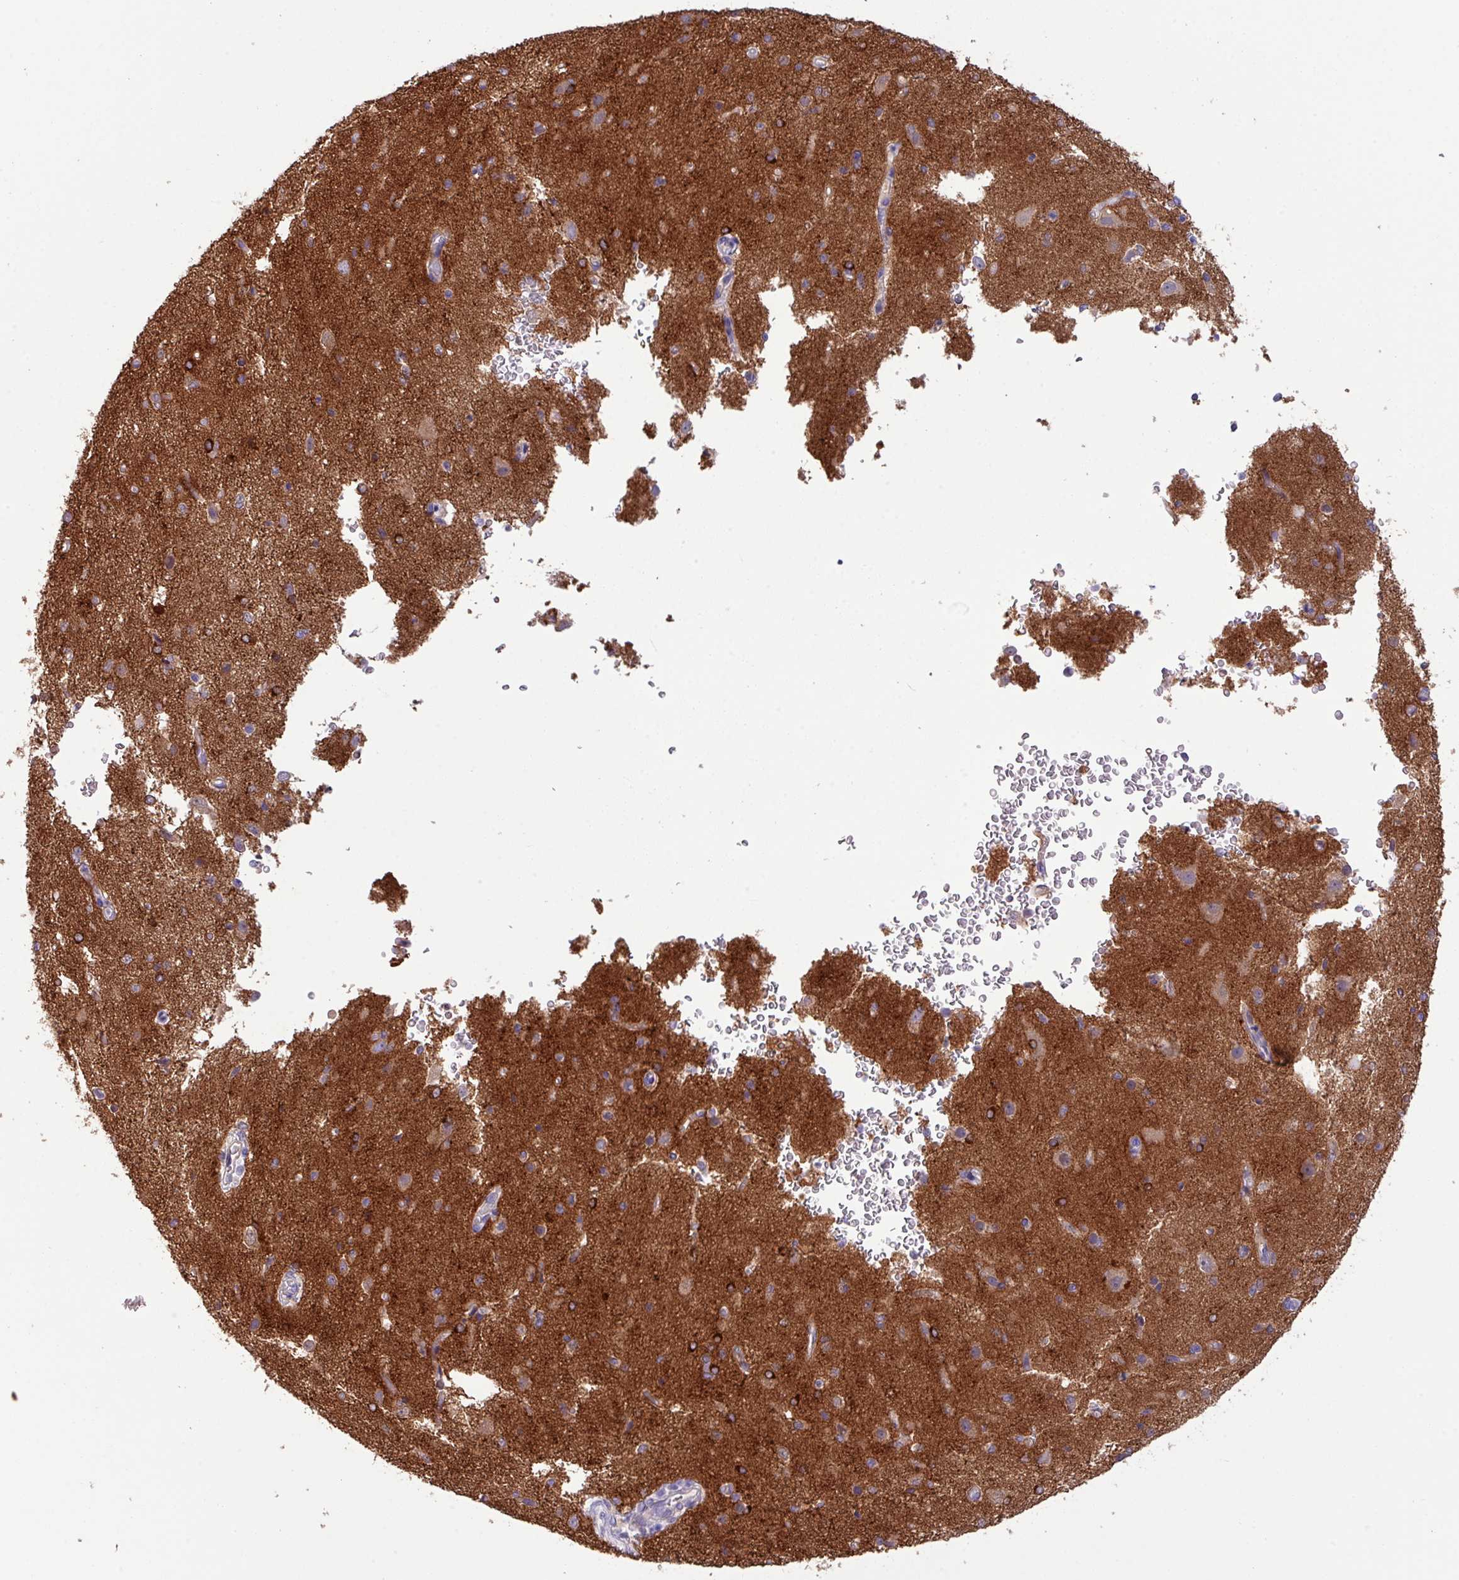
{"staining": {"intensity": "negative", "quantity": "none", "location": "none"}, "tissue": "cerebral cortex", "cell_type": "Endothelial cells", "image_type": "normal", "snomed": [{"axis": "morphology", "description": "Normal tissue, NOS"}, {"axis": "morphology", "description": "Inflammation, NOS"}, {"axis": "topography", "description": "Cerebral cortex"}], "caption": "The photomicrograph exhibits no staining of endothelial cells in benign cerebral cortex.", "gene": "KIRREL3", "patient": {"sex": "male", "age": 6}}